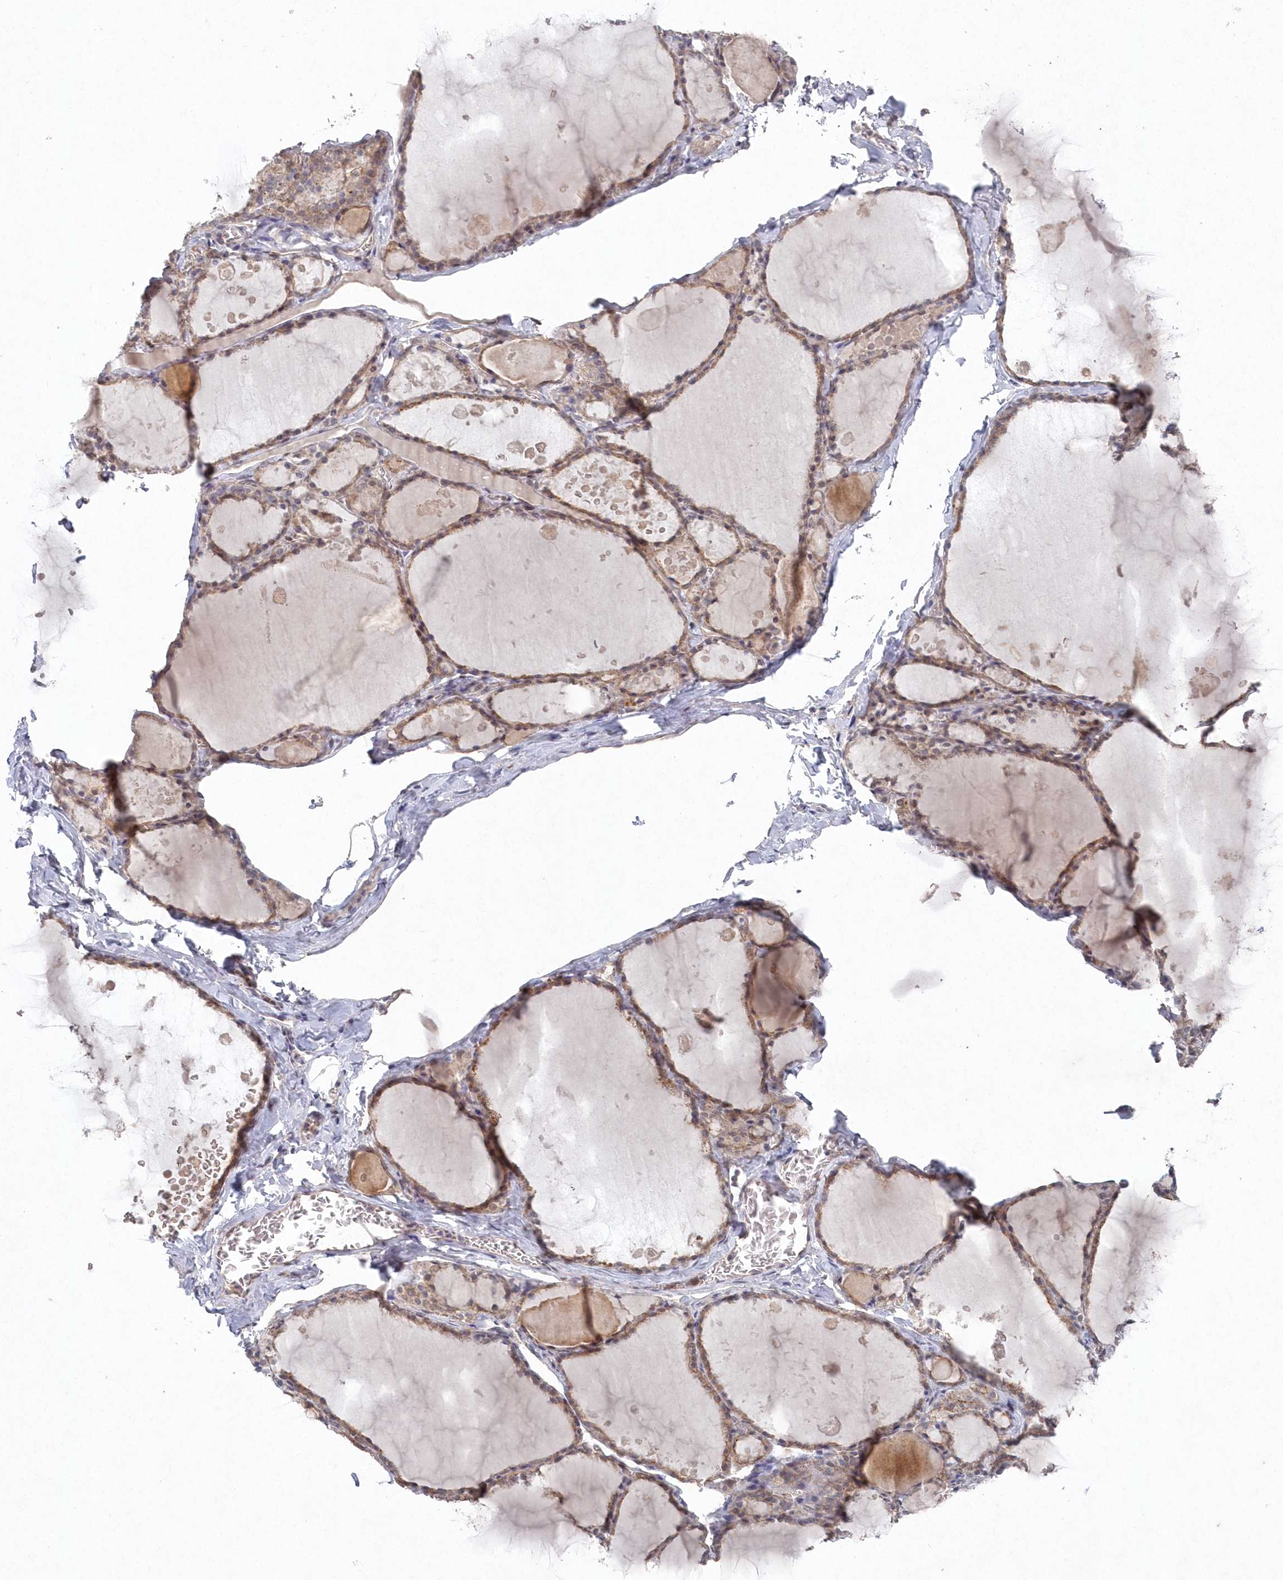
{"staining": {"intensity": "moderate", "quantity": ">75%", "location": "cytoplasmic/membranous"}, "tissue": "thyroid gland", "cell_type": "Glandular cells", "image_type": "normal", "snomed": [{"axis": "morphology", "description": "Normal tissue, NOS"}, {"axis": "topography", "description": "Thyroid gland"}], "caption": "High-power microscopy captured an IHC image of normal thyroid gland, revealing moderate cytoplasmic/membranous positivity in about >75% of glandular cells.", "gene": "VSIG2", "patient": {"sex": "male", "age": 56}}